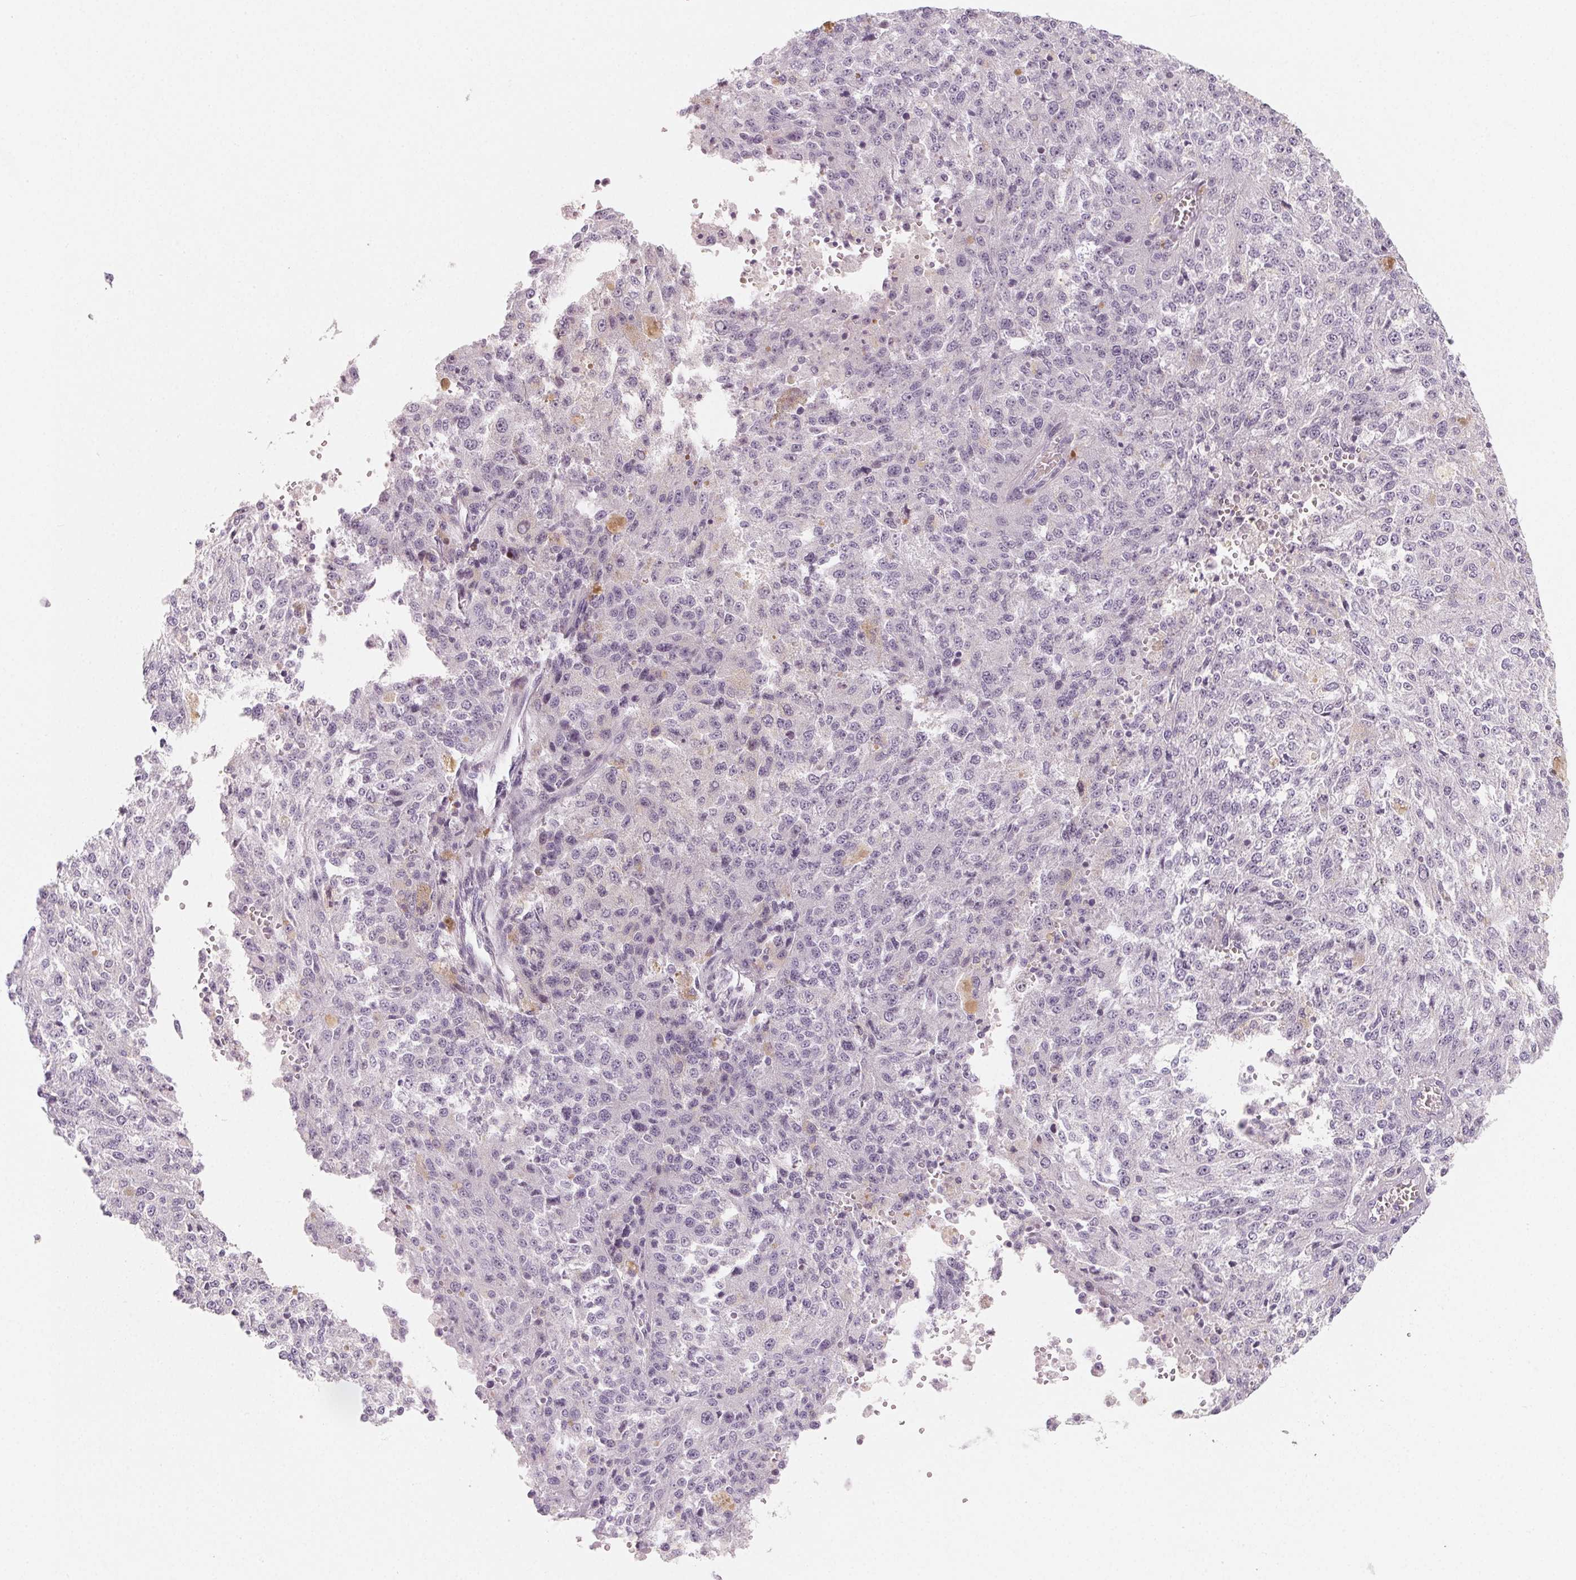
{"staining": {"intensity": "negative", "quantity": "none", "location": "none"}, "tissue": "melanoma", "cell_type": "Tumor cells", "image_type": "cancer", "snomed": [{"axis": "morphology", "description": "Malignant melanoma, Metastatic site"}, {"axis": "topography", "description": "Lymph node"}], "caption": "This is an IHC photomicrograph of human melanoma. There is no positivity in tumor cells.", "gene": "SH3GL2", "patient": {"sex": "female", "age": 64}}